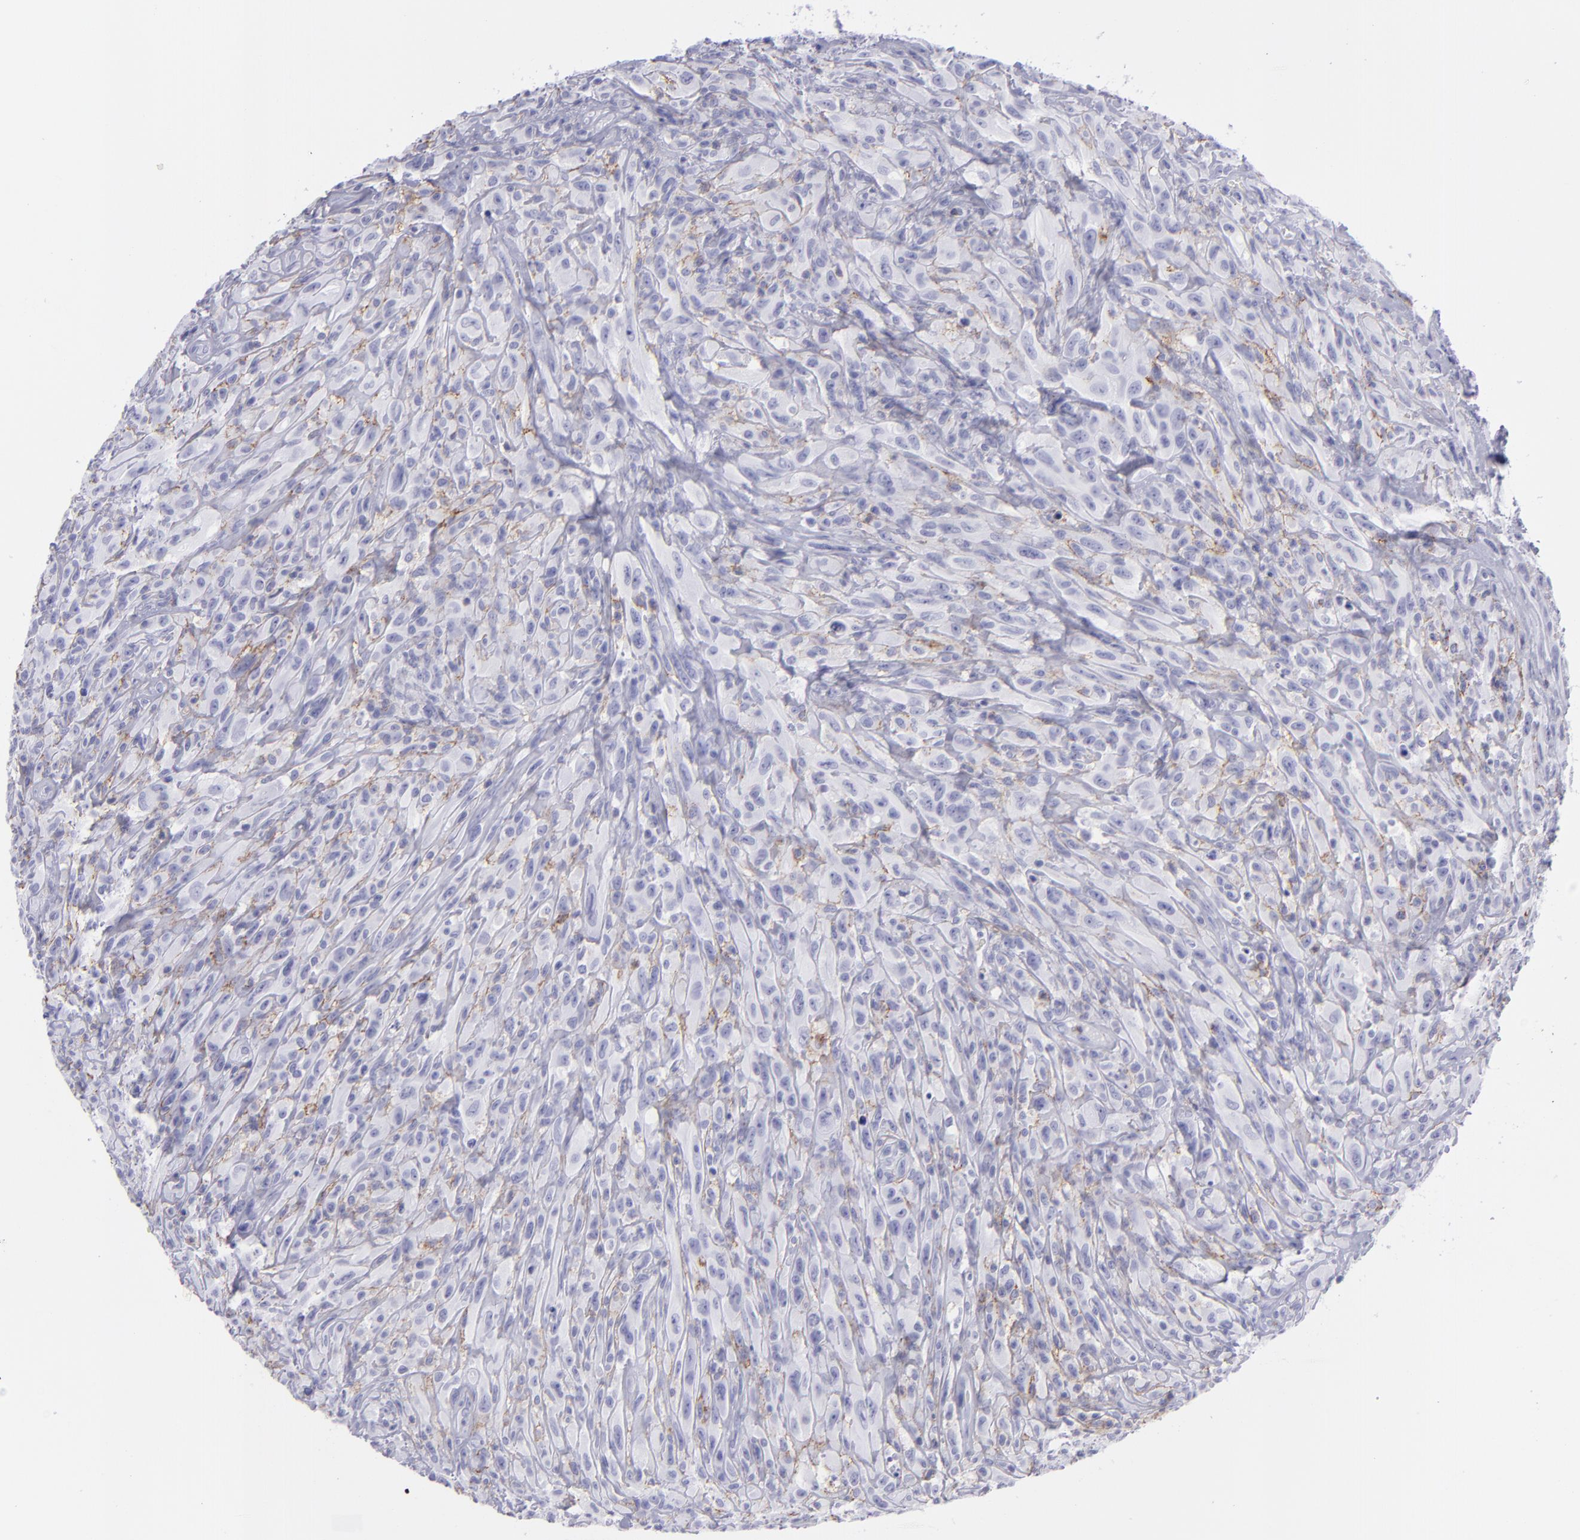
{"staining": {"intensity": "negative", "quantity": "none", "location": "none"}, "tissue": "glioma", "cell_type": "Tumor cells", "image_type": "cancer", "snomed": [{"axis": "morphology", "description": "Glioma, malignant, High grade"}, {"axis": "topography", "description": "Brain"}], "caption": "Immunohistochemical staining of human glioma exhibits no significant positivity in tumor cells.", "gene": "SELPLG", "patient": {"sex": "male", "age": 48}}